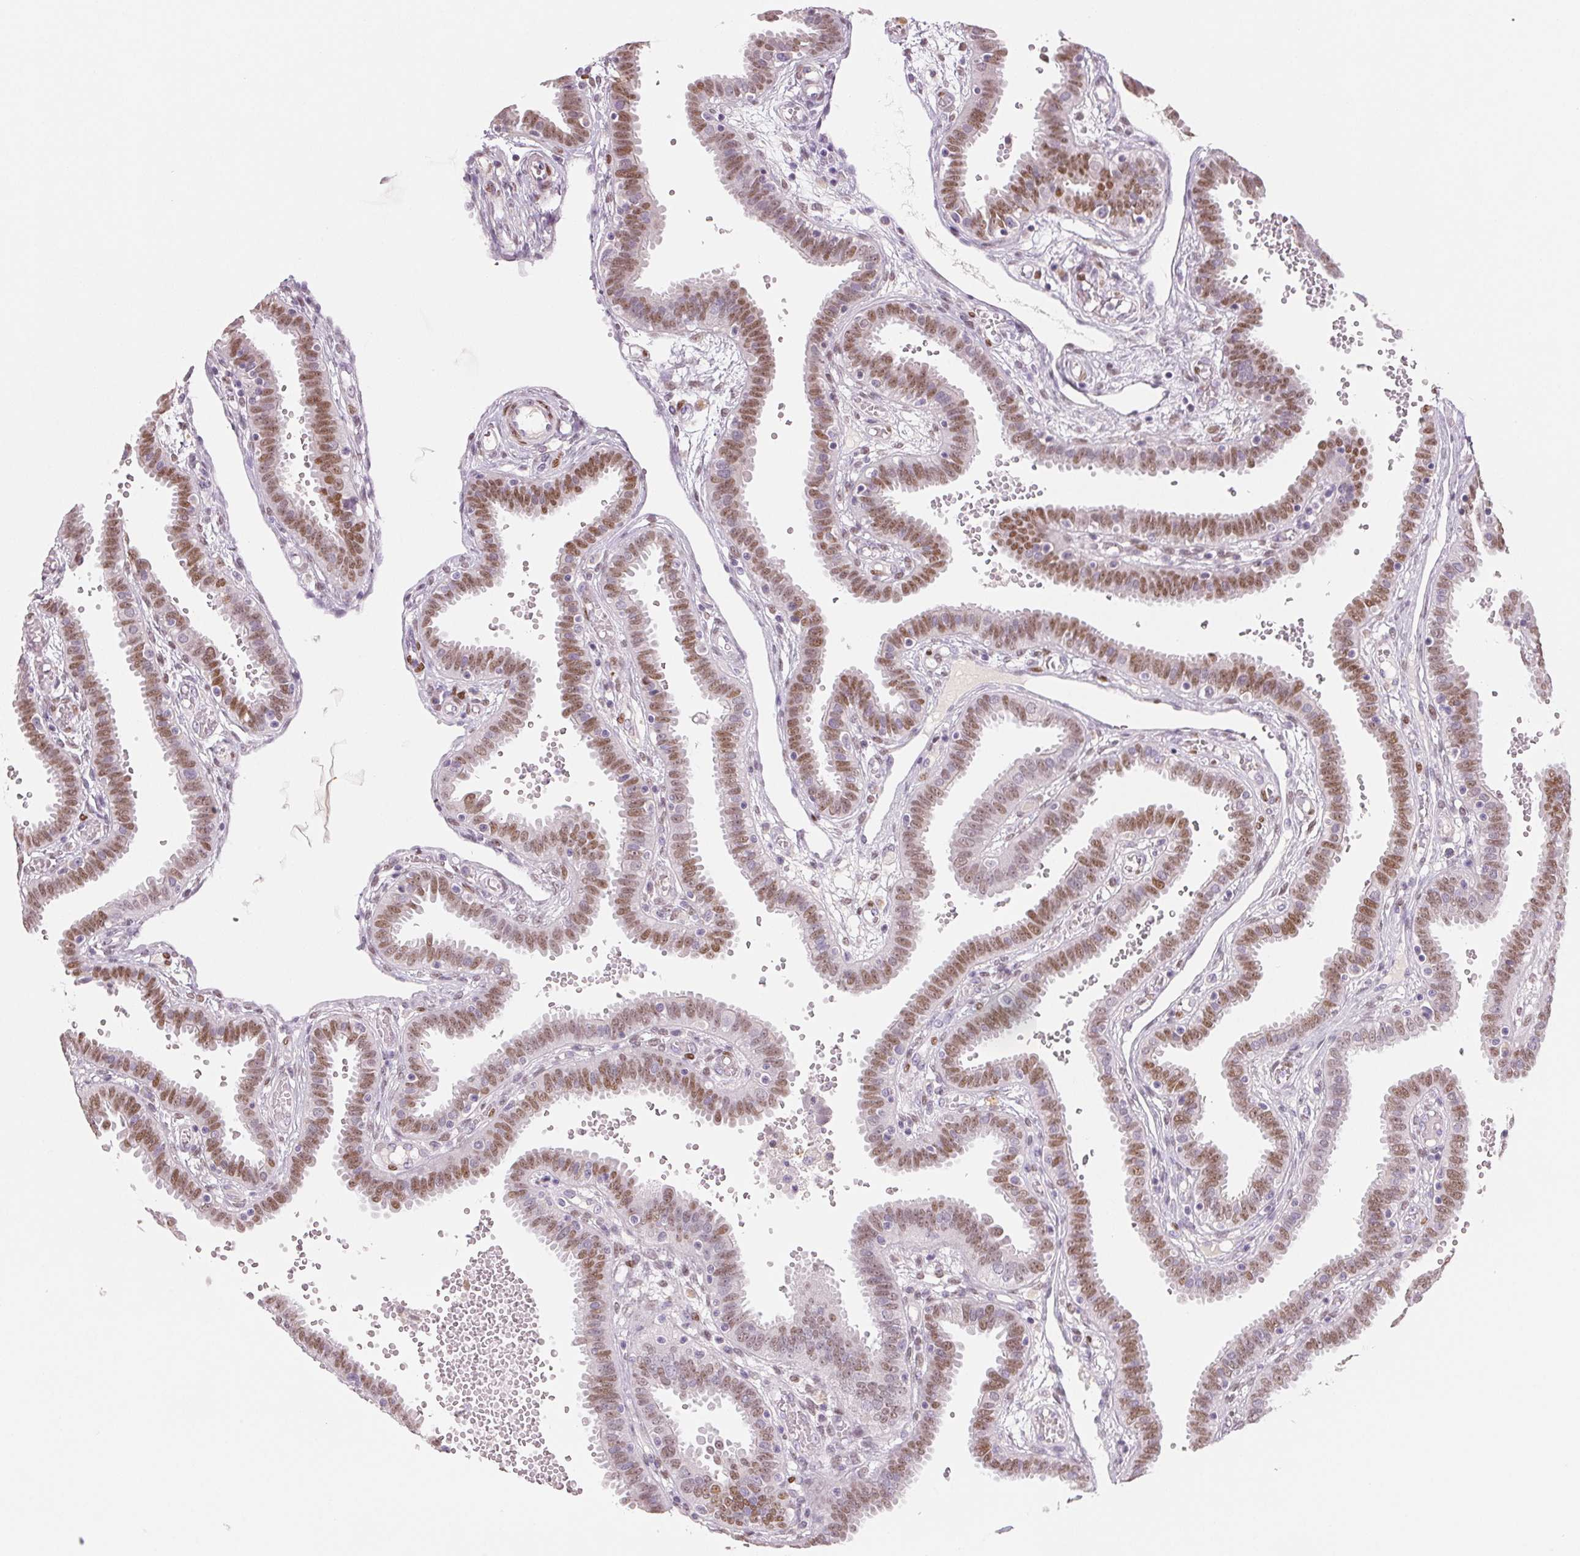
{"staining": {"intensity": "moderate", "quantity": "25%-75%", "location": "nuclear"}, "tissue": "fallopian tube", "cell_type": "Glandular cells", "image_type": "normal", "snomed": [{"axis": "morphology", "description": "Normal tissue, NOS"}, {"axis": "topography", "description": "Fallopian tube"}], "caption": "IHC of unremarkable human fallopian tube displays medium levels of moderate nuclear positivity in approximately 25%-75% of glandular cells. (Stains: DAB (3,3'-diaminobenzidine) in brown, nuclei in blue, Microscopy: brightfield microscopy at high magnification).", "gene": "SMARCD3", "patient": {"sex": "female", "age": 37}}